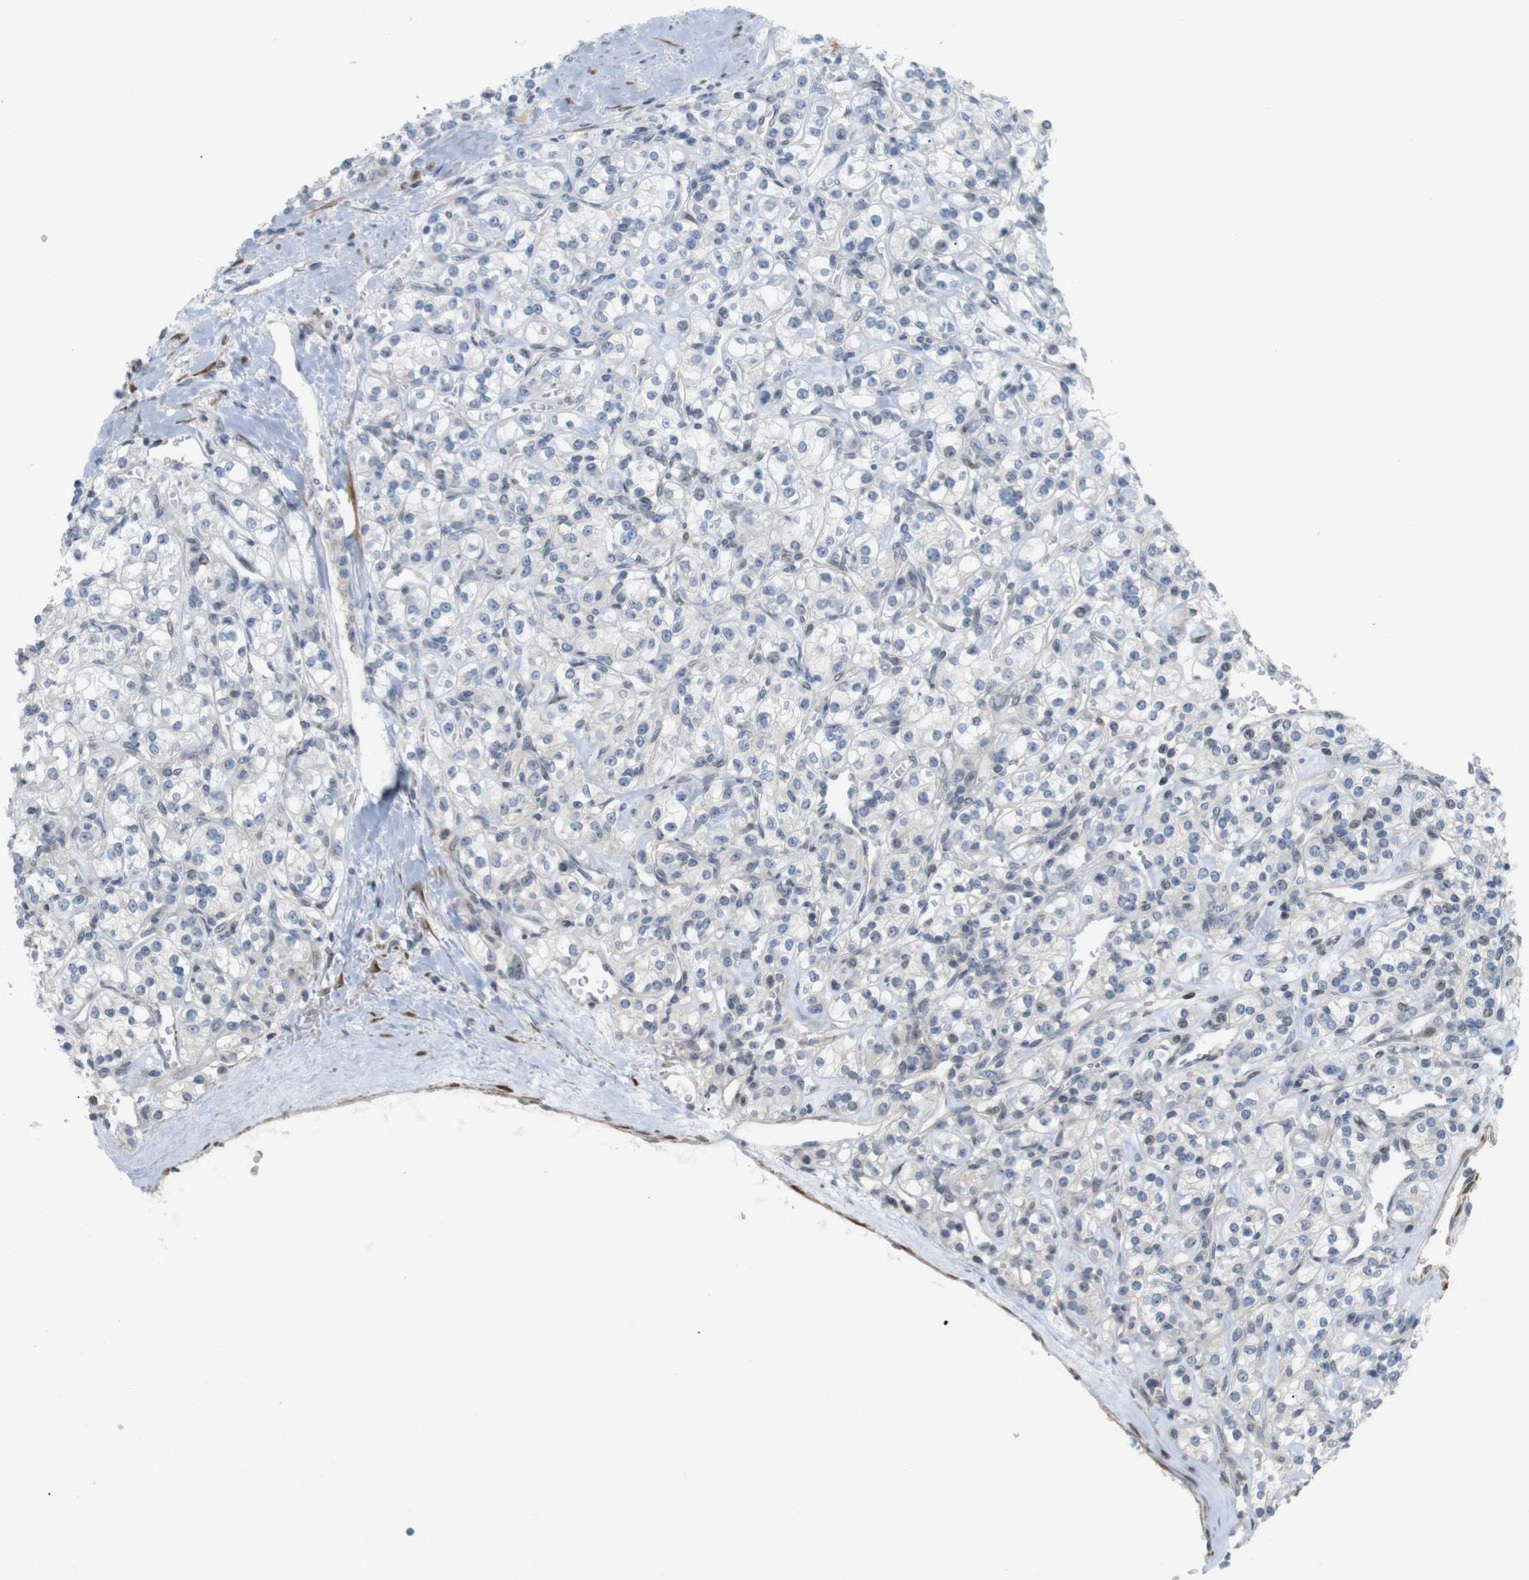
{"staining": {"intensity": "negative", "quantity": "none", "location": "none"}, "tissue": "renal cancer", "cell_type": "Tumor cells", "image_type": "cancer", "snomed": [{"axis": "morphology", "description": "Adenocarcinoma, NOS"}, {"axis": "topography", "description": "Kidney"}], "caption": "Histopathology image shows no significant protein positivity in tumor cells of adenocarcinoma (renal).", "gene": "PPP1R14A", "patient": {"sex": "male", "age": 77}}